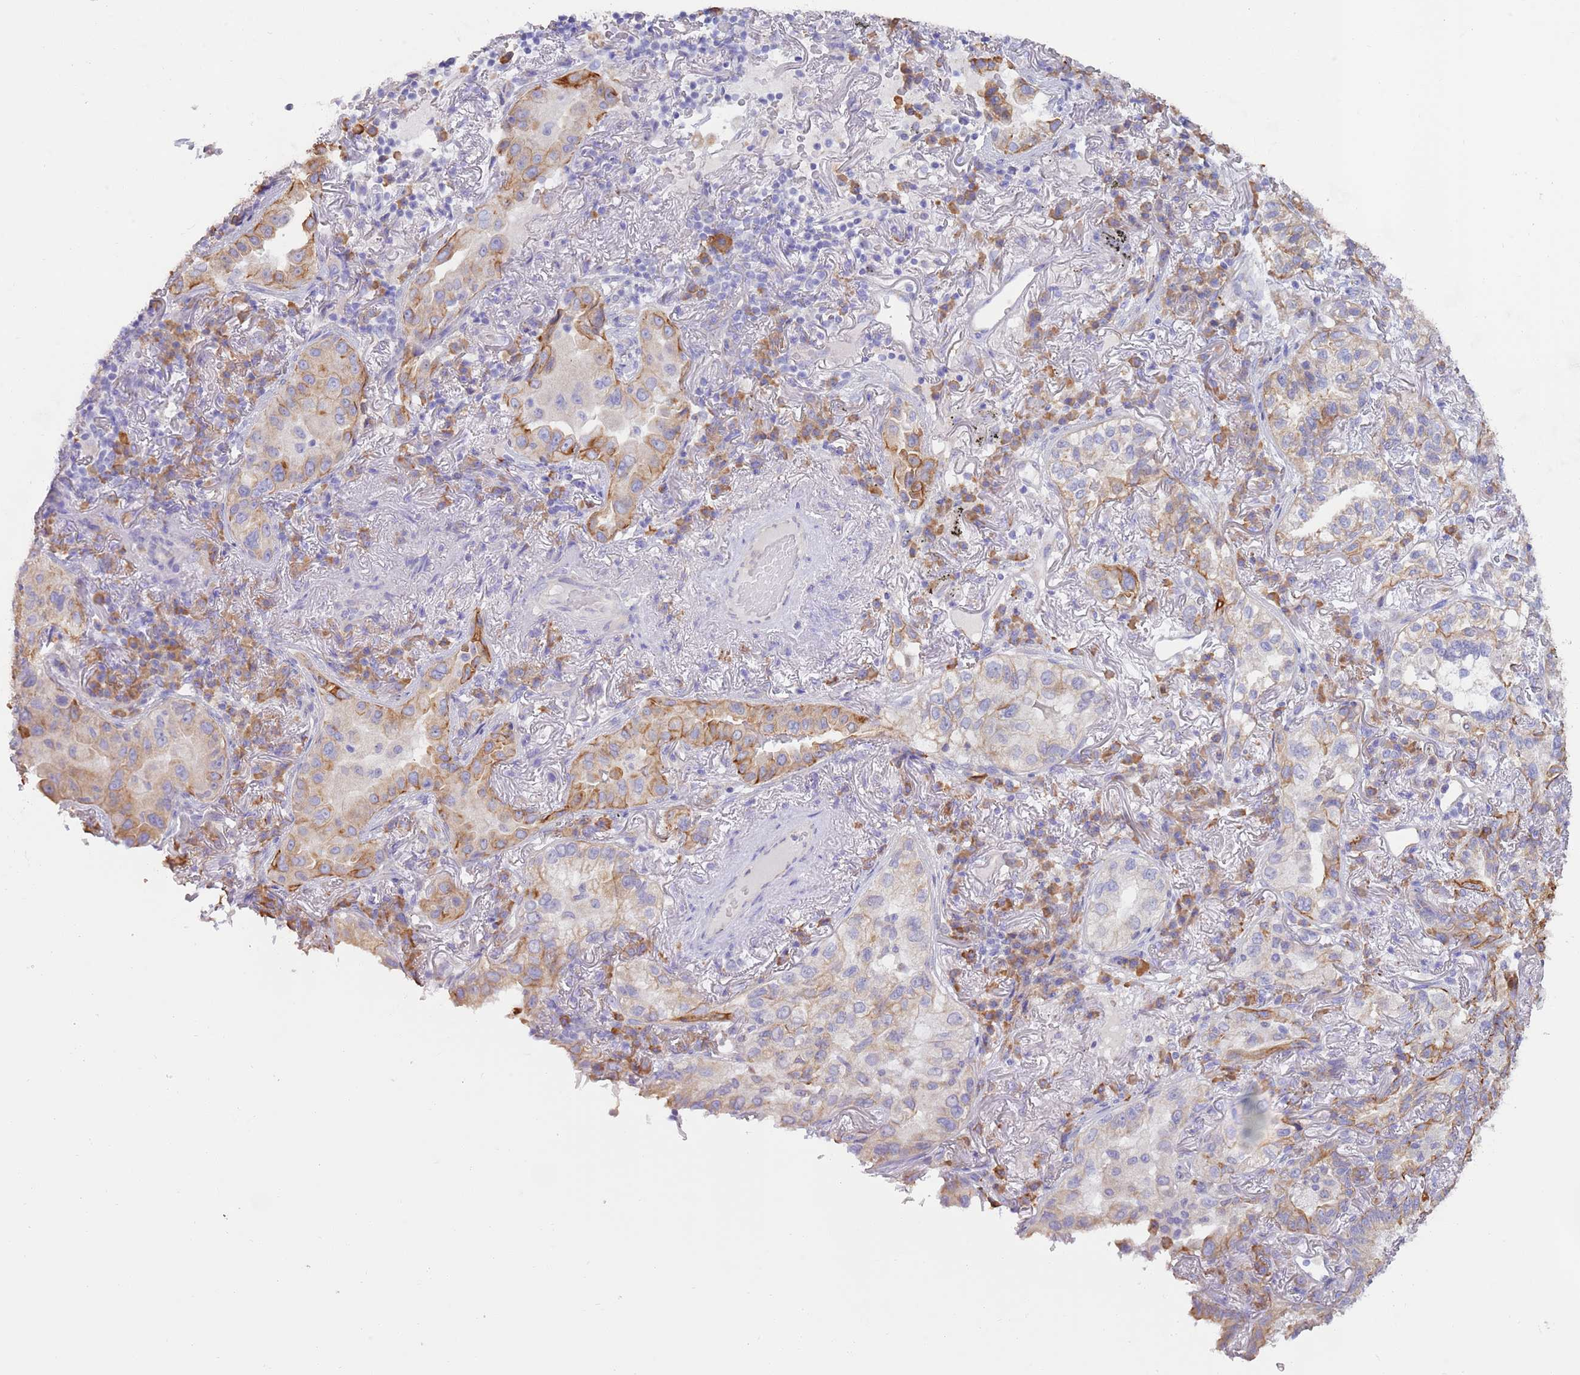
{"staining": {"intensity": "moderate", "quantity": "25%-75%", "location": "cytoplasmic/membranous"}, "tissue": "lung cancer", "cell_type": "Tumor cells", "image_type": "cancer", "snomed": [{"axis": "morphology", "description": "Adenocarcinoma, NOS"}, {"axis": "topography", "description": "Lung"}], "caption": "Immunohistochemical staining of human adenocarcinoma (lung) shows medium levels of moderate cytoplasmic/membranous protein staining in approximately 25%-75% of tumor cells.", "gene": "CCDC149", "patient": {"sex": "female", "age": 69}}